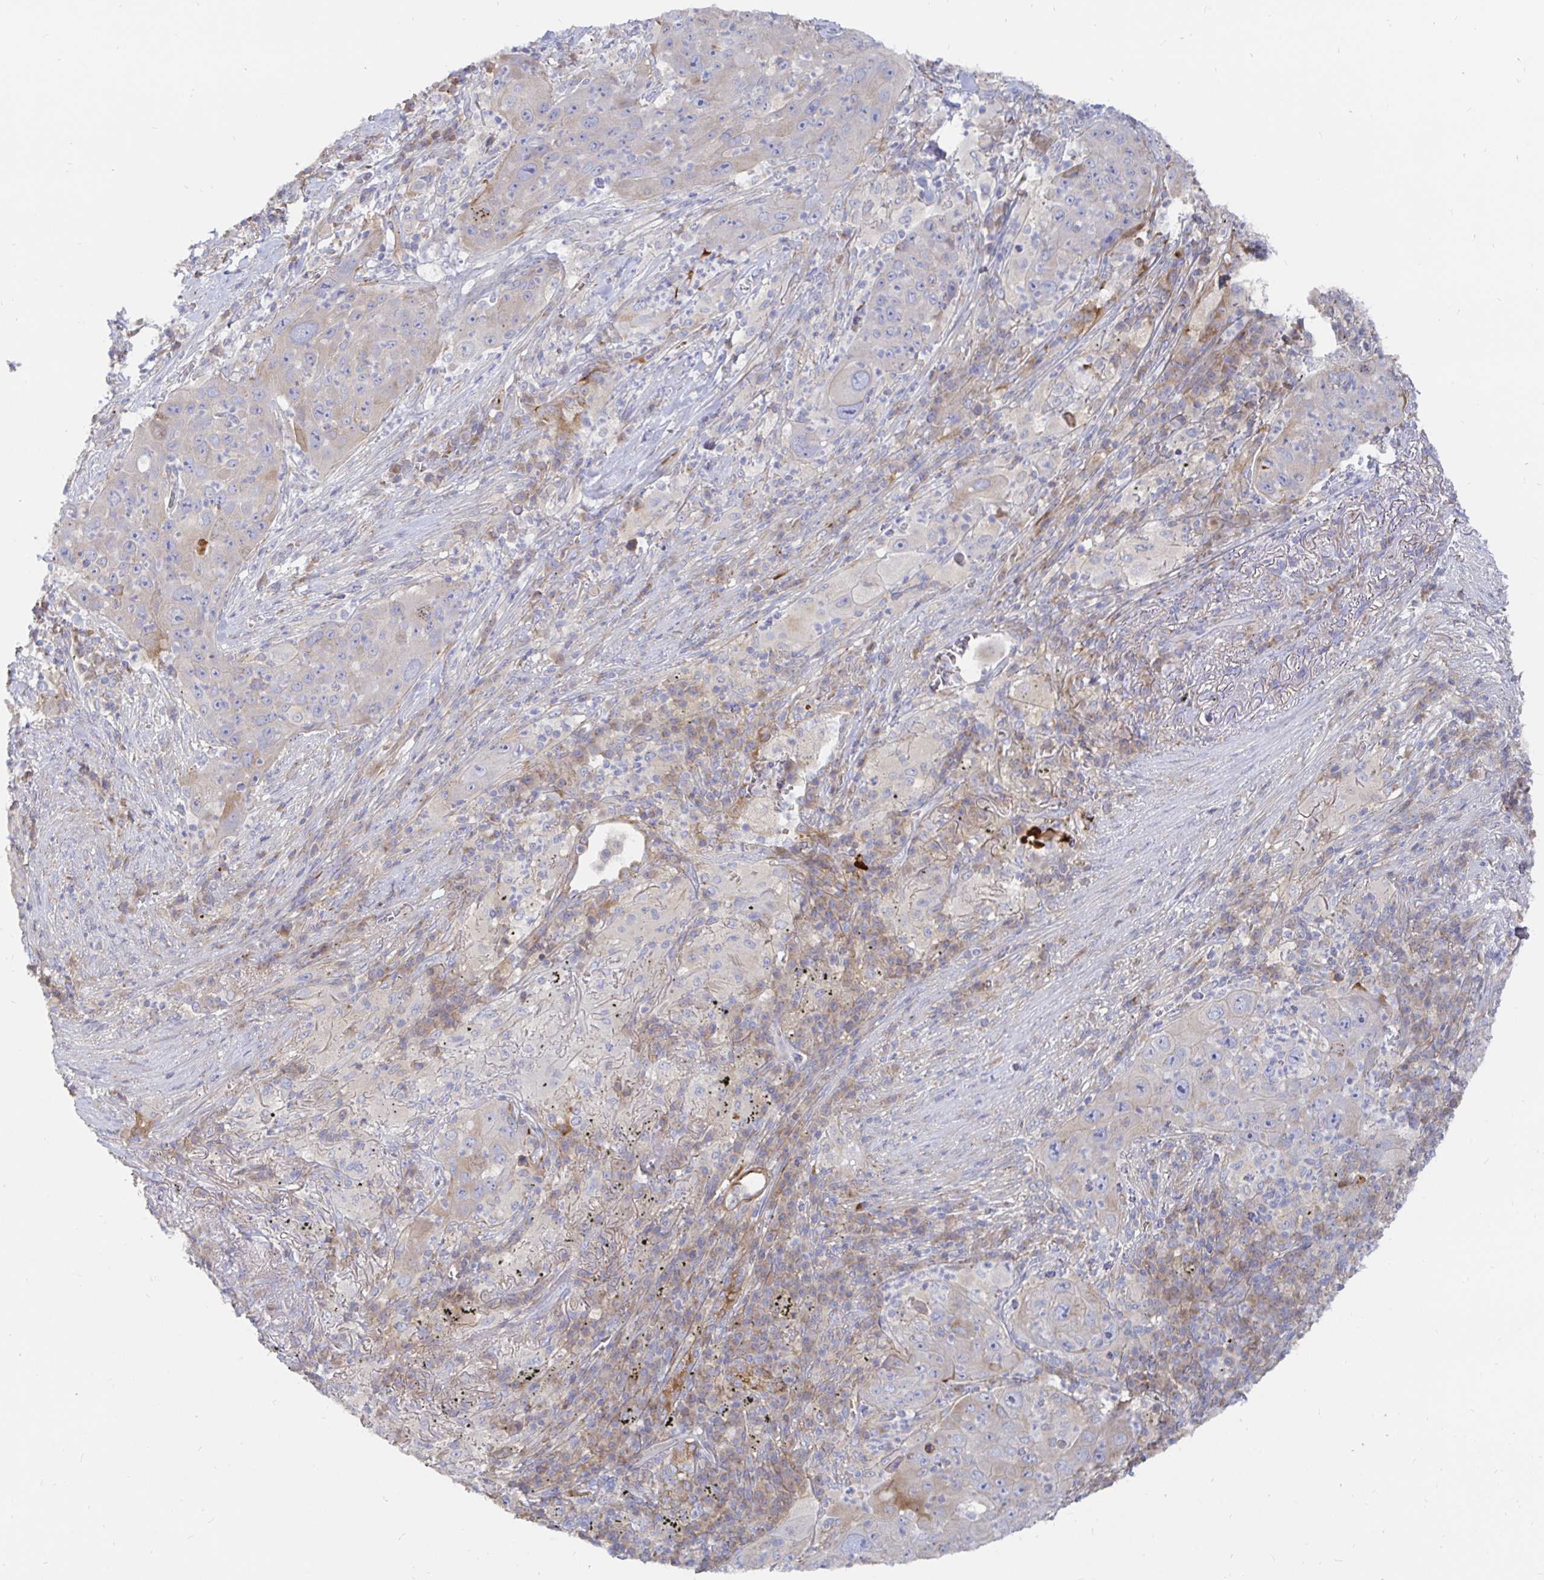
{"staining": {"intensity": "negative", "quantity": "none", "location": "none"}, "tissue": "lung cancer", "cell_type": "Tumor cells", "image_type": "cancer", "snomed": [{"axis": "morphology", "description": "Squamous cell carcinoma, NOS"}, {"axis": "topography", "description": "Lung"}], "caption": "Photomicrograph shows no protein expression in tumor cells of squamous cell carcinoma (lung) tissue.", "gene": "KCTD19", "patient": {"sex": "female", "age": 59}}